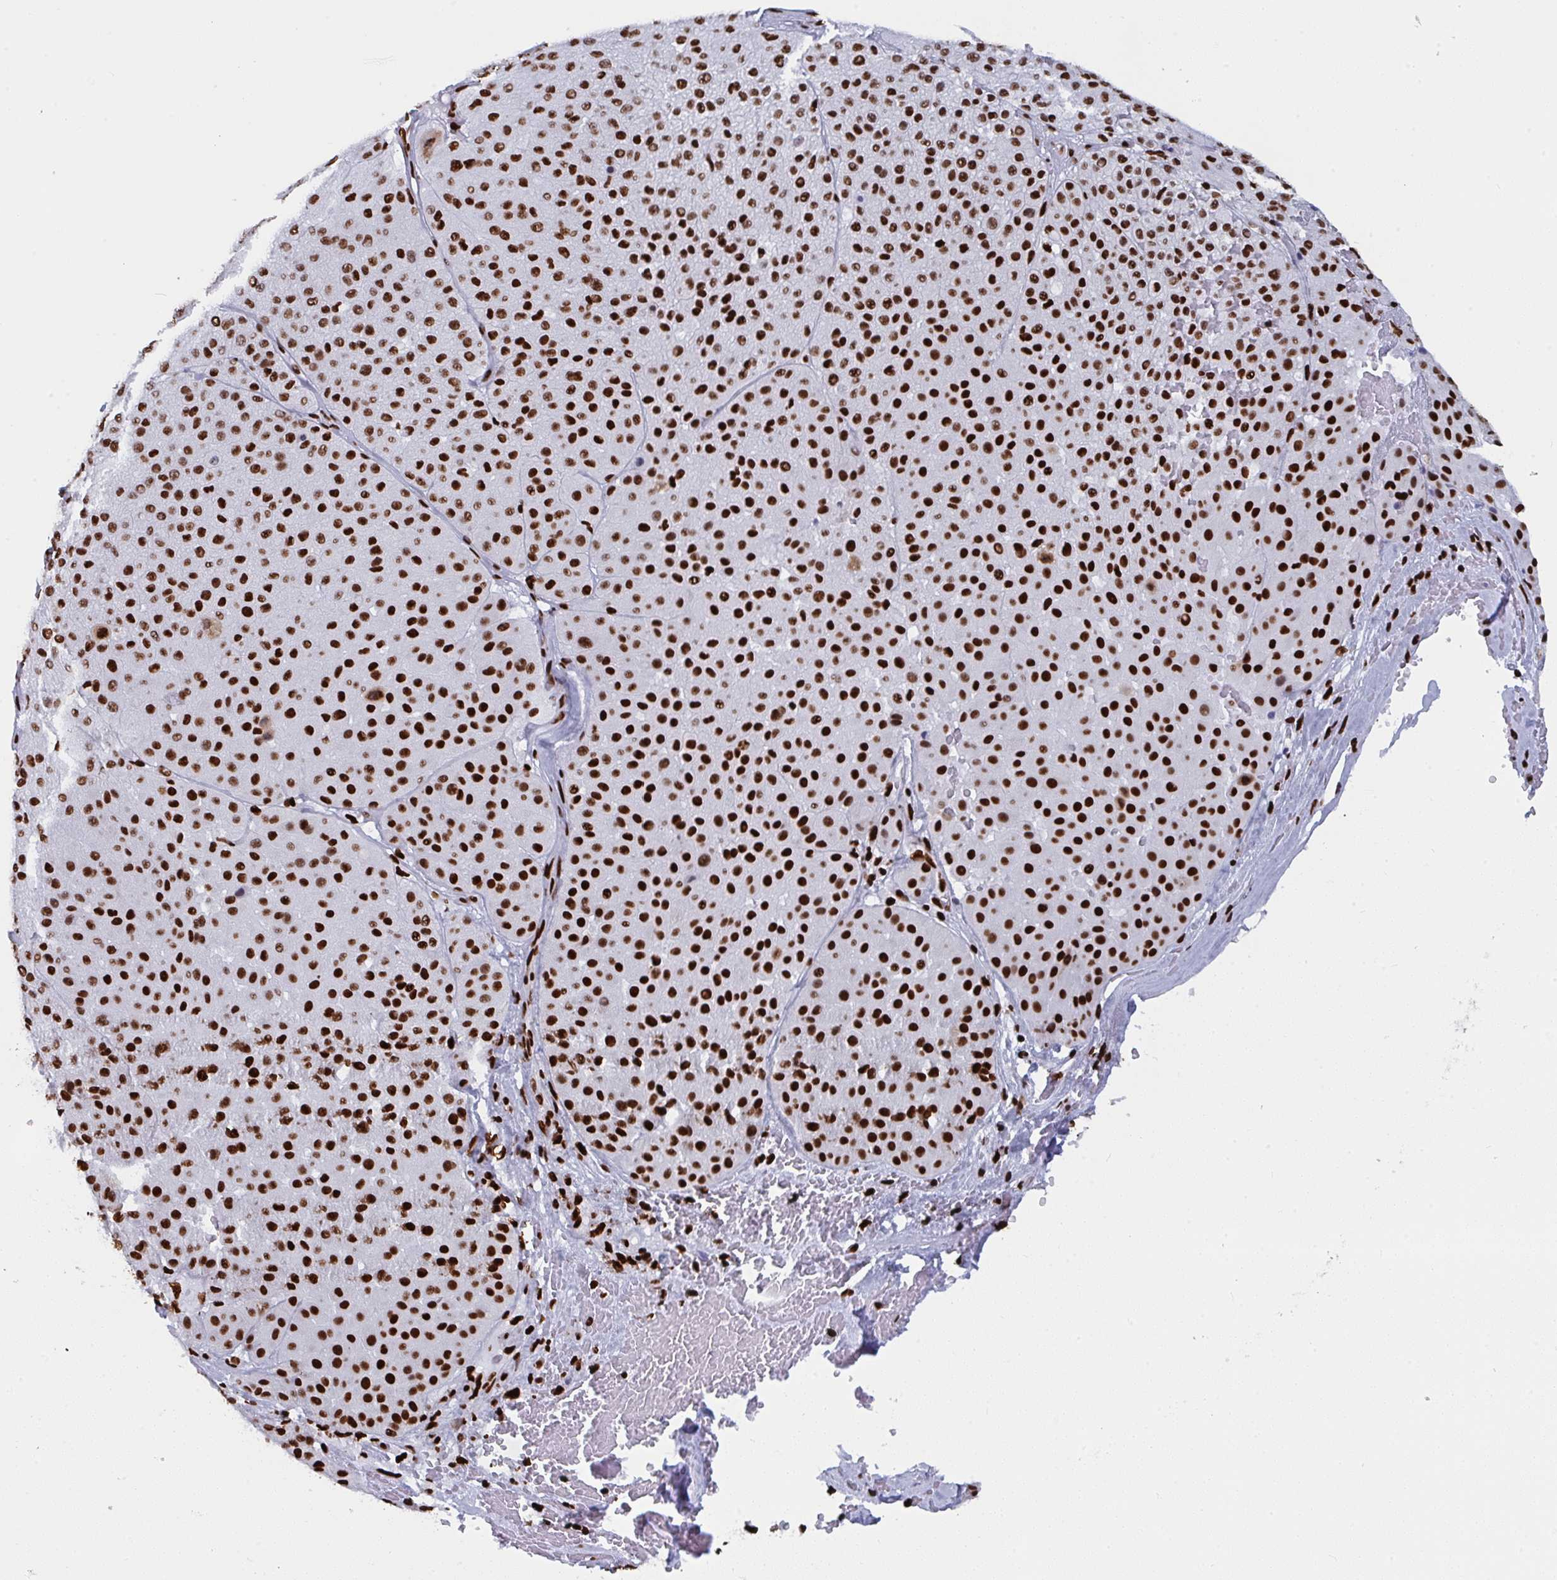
{"staining": {"intensity": "strong", "quantity": ">75%", "location": "nuclear"}, "tissue": "melanoma", "cell_type": "Tumor cells", "image_type": "cancer", "snomed": [{"axis": "morphology", "description": "Malignant melanoma, Metastatic site"}, {"axis": "topography", "description": "Smooth muscle"}], "caption": "Immunohistochemistry (IHC) histopathology image of neoplastic tissue: human melanoma stained using immunohistochemistry (IHC) demonstrates high levels of strong protein expression localized specifically in the nuclear of tumor cells, appearing as a nuclear brown color.", "gene": "GAR1", "patient": {"sex": "male", "age": 41}}